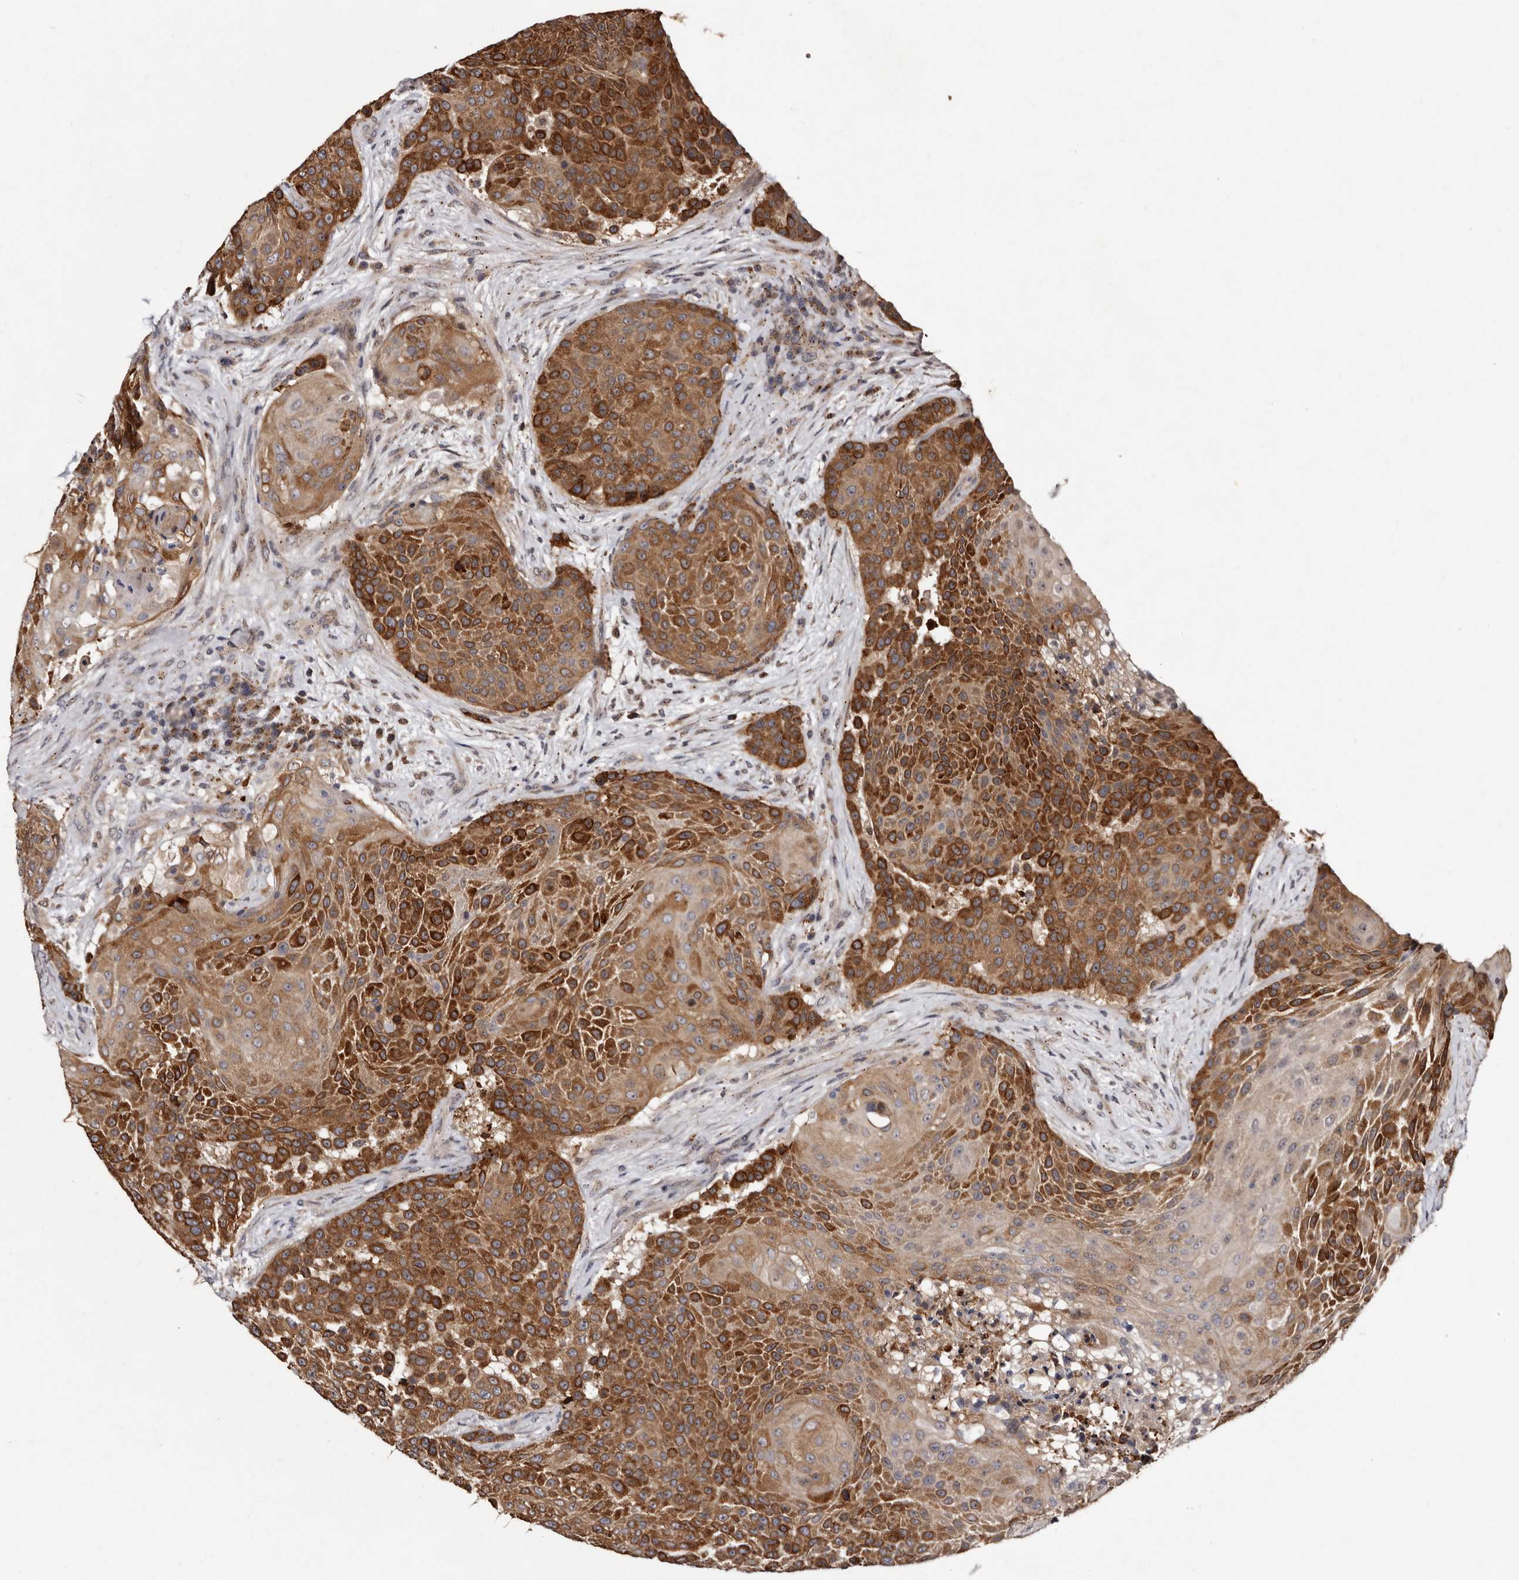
{"staining": {"intensity": "strong", "quantity": ">75%", "location": "cytoplasmic/membranous"}, "tissue": "urothelial cancer", "cell_type": "Tumor cells", "image_type": "cancer", "snomed": [{"axis": "morphology", "description": "Urothelial carcinoma, High grade"}, {"axis": "topography", "description": "Urinary bladder"}], "caption": "High-grade urothelial carcinoma tissue reveals strong cytoplasmic/membranous expression in about >75% of tumor cells, visualized by immunohistochemistry. (brown staining indicates protein expression, while blue staining denotes nuclei).", "gene": "DNPH1", "patient": {"sex": "female", "age": 63}}